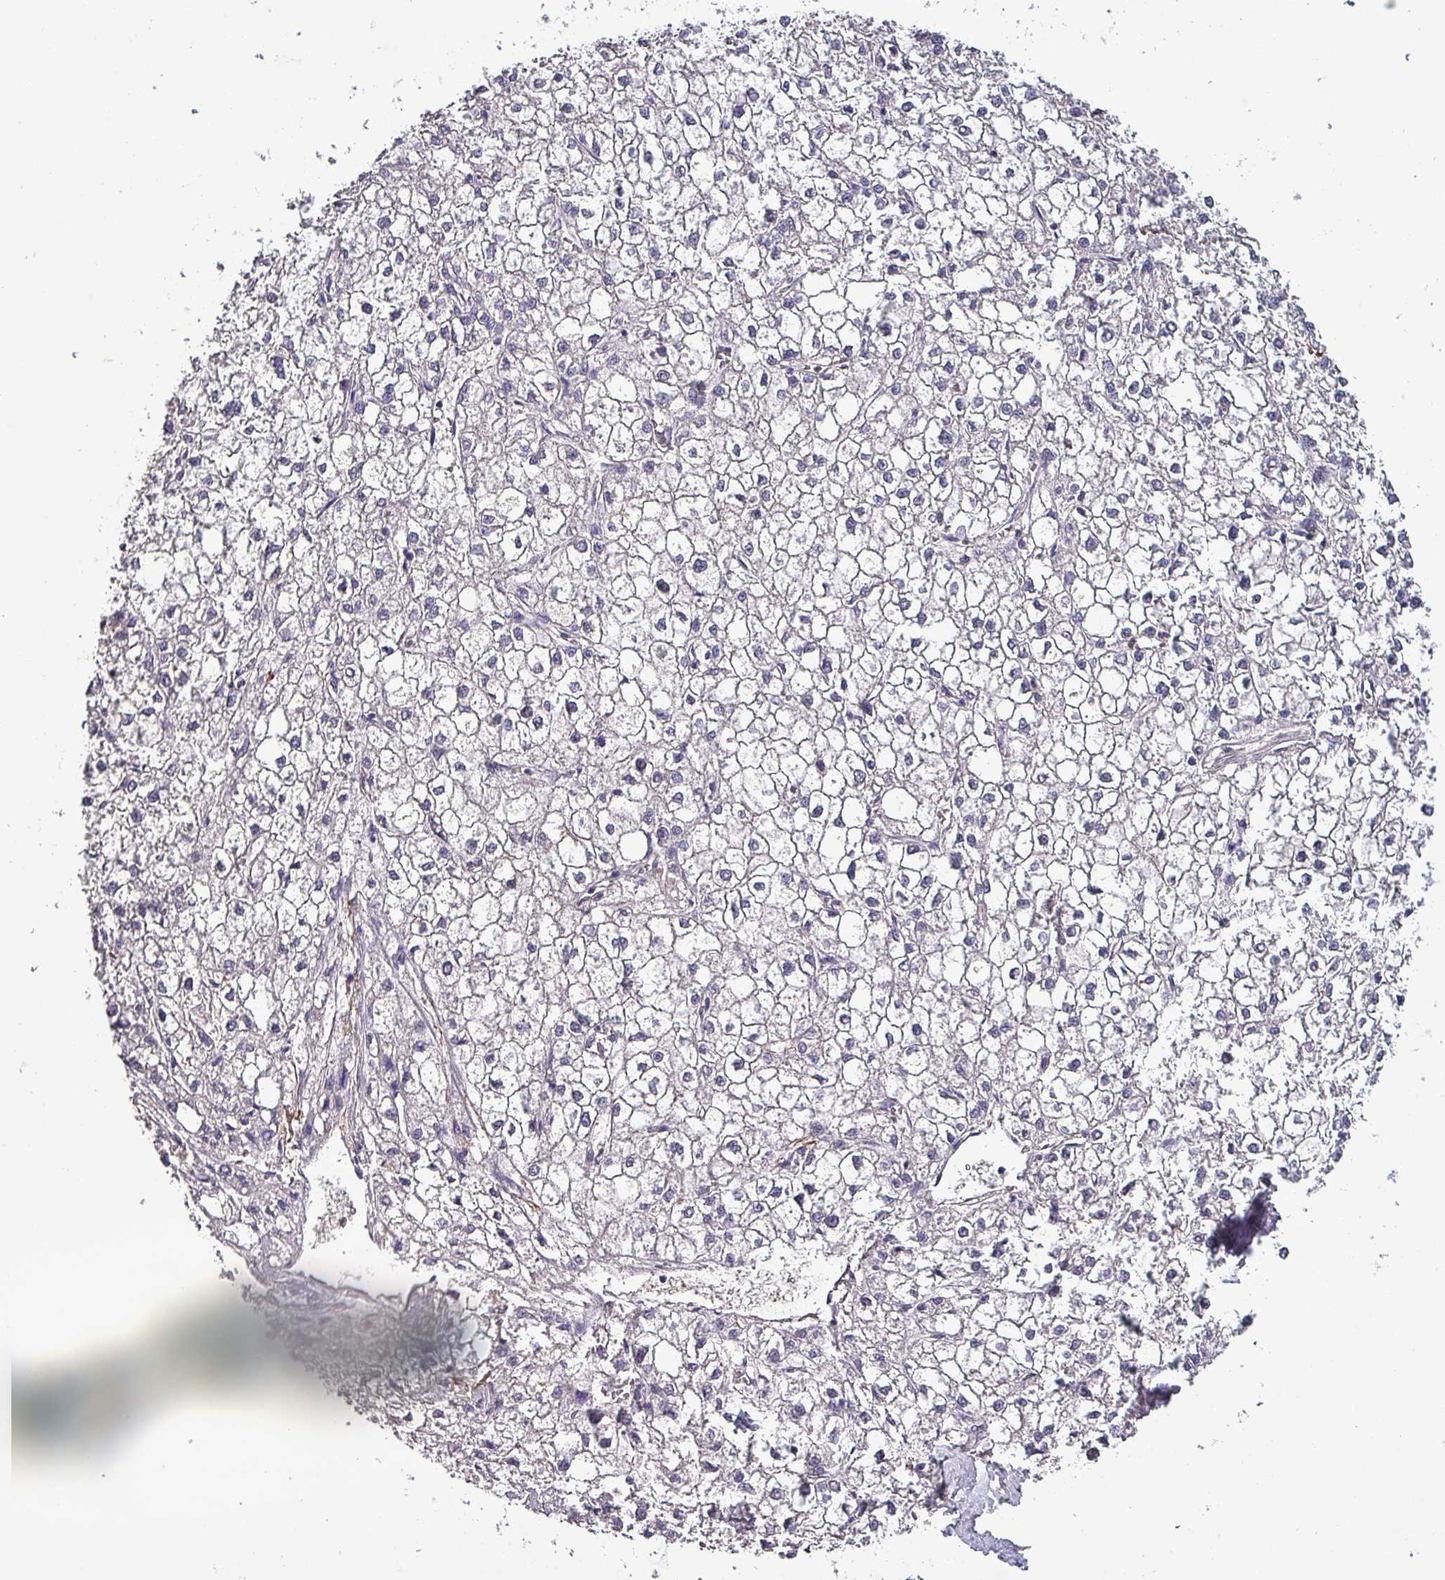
{"staining": {"intensity": "negative", "quantity": "none", "location": "none"}, "tissue": "liver cancer", "cell_type": "Tumor cells", "image_type": "cancer", "snomed": [{"axis": "morphology", "description": "Carcinoma, Hepatocellular, NOS"}, {"axis": "topography", "description": "Liver"}], "caption": "This photomicrograph is of hepatocellular carcinoma (liver) stained with IHC to label a protein in brown with the nuclei are counter-stained blue. There is no staining in tumor cells. (DAB immunohistochemistry, high magnification).", "gene": "HTRA4", "patient": {"sex": "female", "age": 43}}